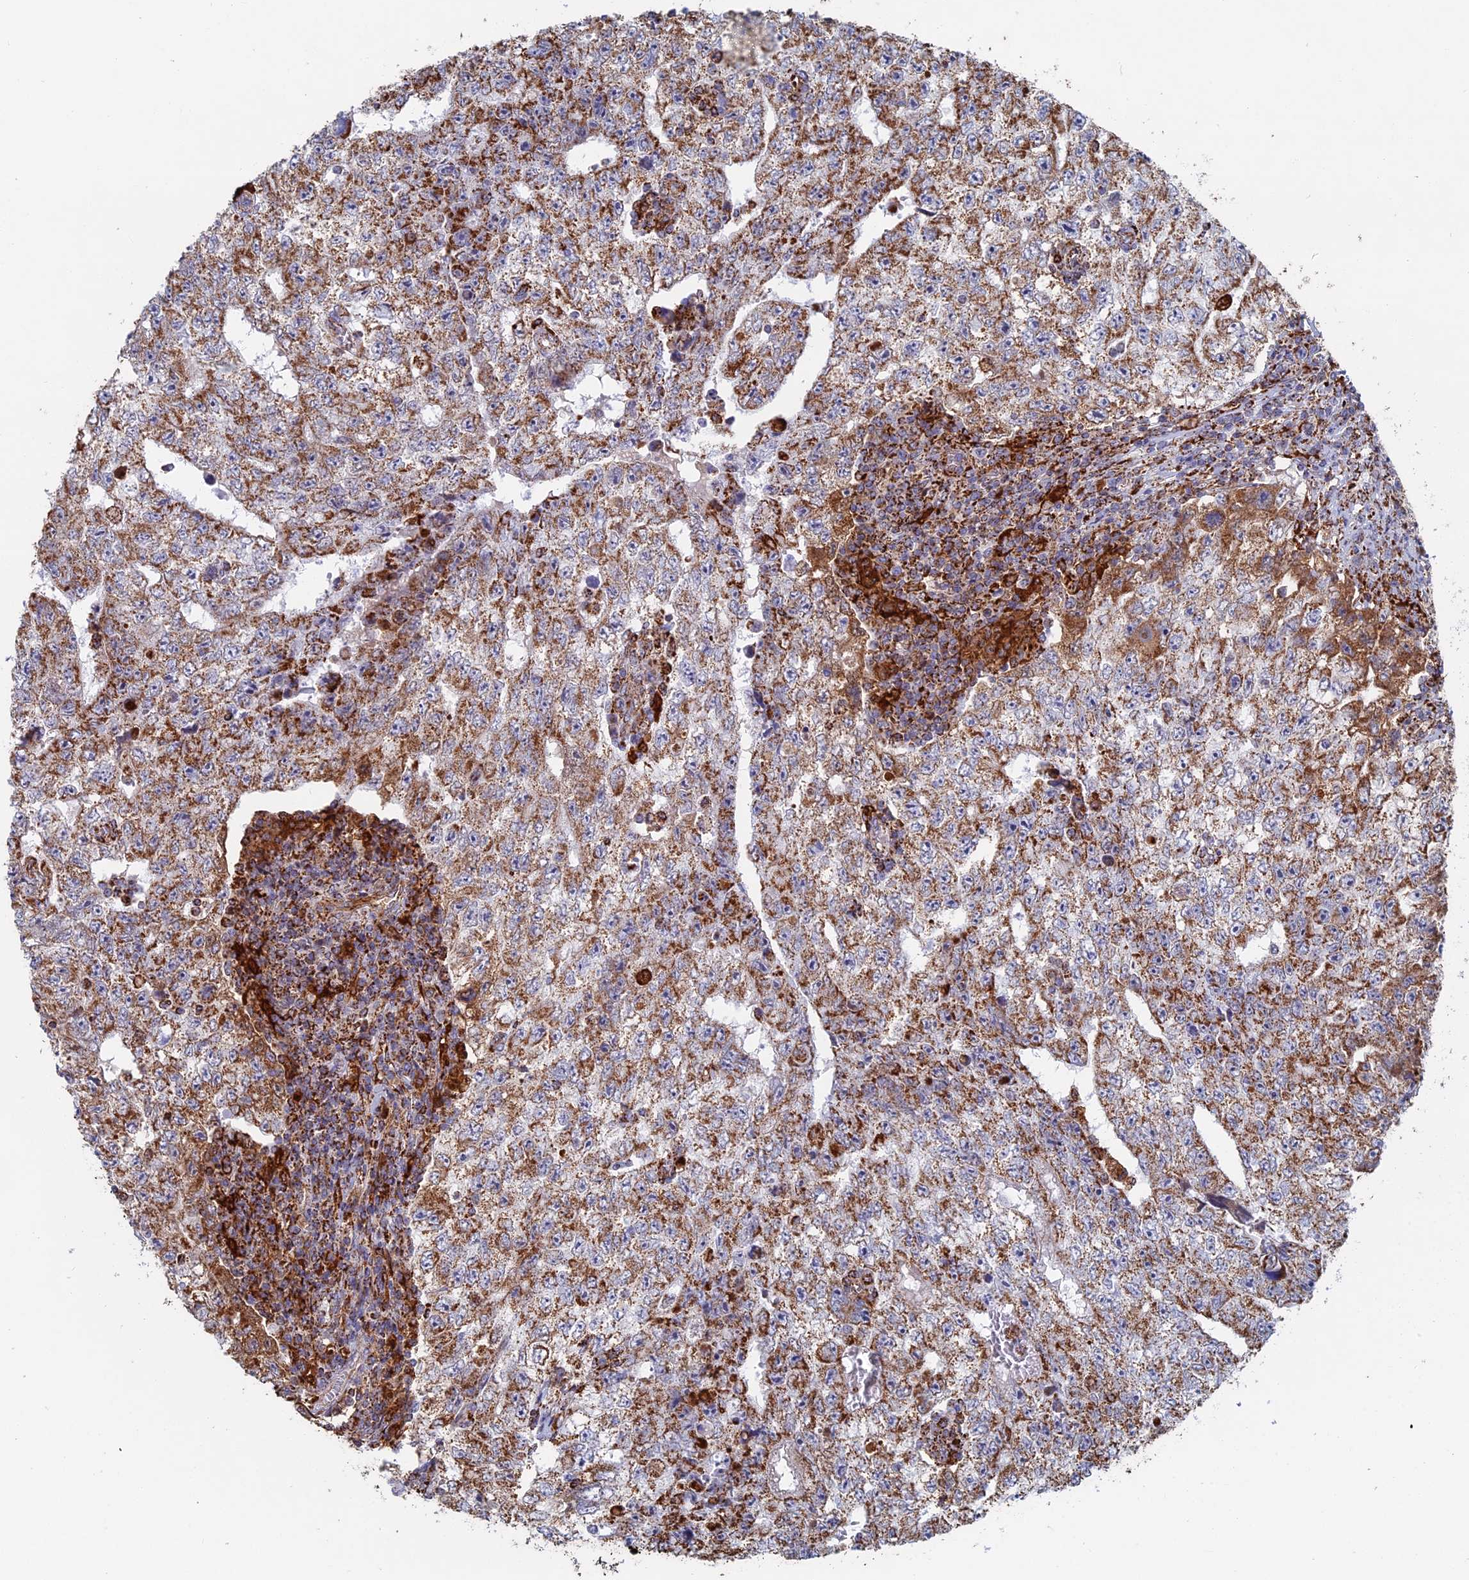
{"staining": {"intensity": "moderate", "quantity": ">75%", "location": "cytoplasmic/membranous"}, "tissue": "testis cancer", "cell_type": "Tumor cells", "image_type": "cancer", "snomed": [{"axis": "morphology", "description": "Carcinoma, Embryonal, NOS"}, {"axis": "topography", "description": "Testis"}], "caption": "Moderate cytoplasmic/membranous expression for a protein is seen in approximately >75% of tumor cells of testis embryonal carcinoma using immunohistochemistry (IHC).", "gene": "SEC24D", "patient": {"sex": "male", "age": 17}}